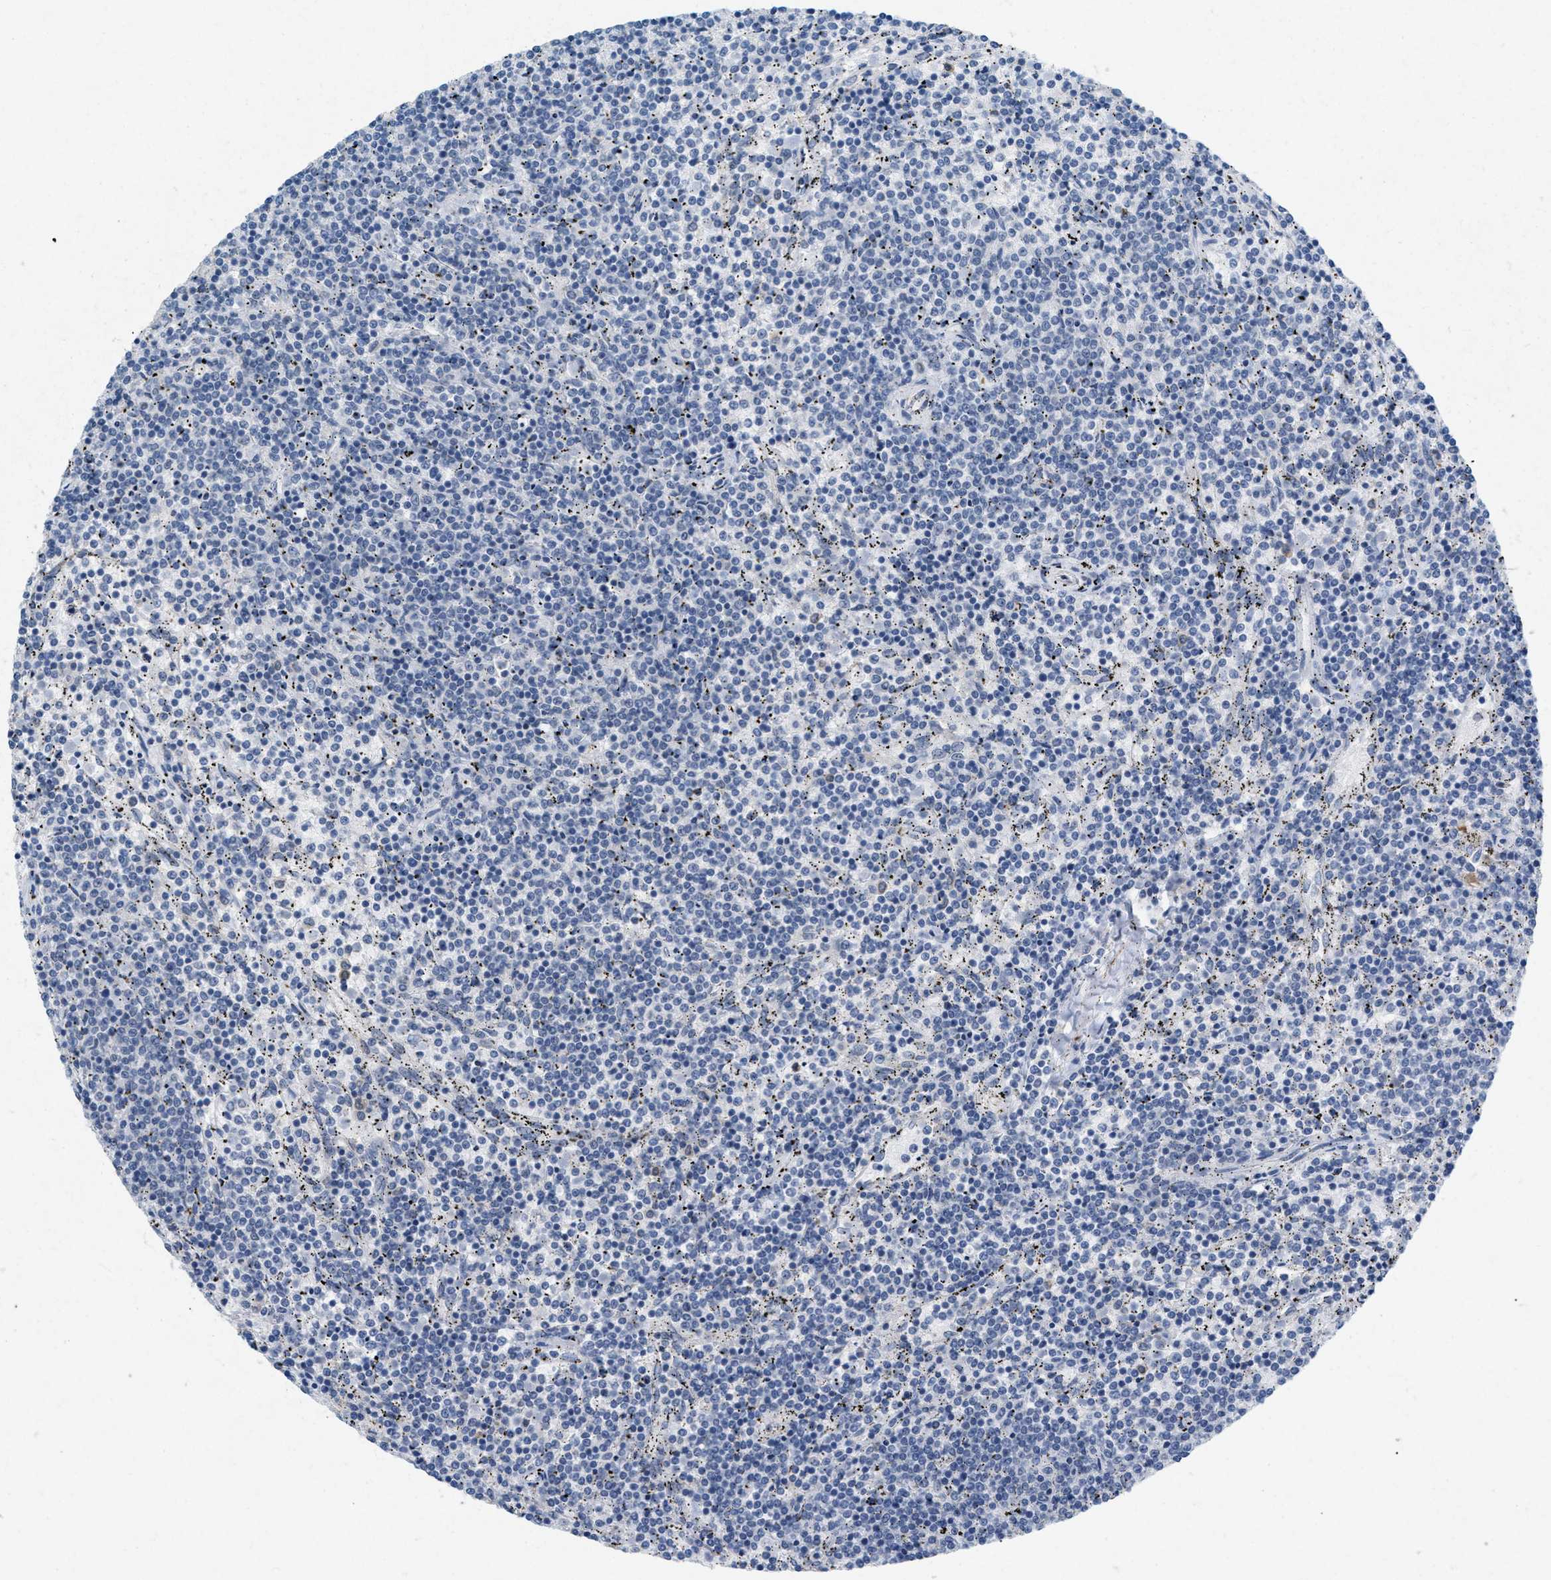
{"staining": {"intensity": "negative", "quantity": "none", "location": "none"}, "tissue": "lymphoma", "cell_type": "Tumor cells", "image_type": "cancer", "snomed": [{"axis": "morphology", "description": "Malignant lymphoma, non-Hodgkin's type, Low grade"}, {"axis": "topography", "description": "Spleen"}], "caption": "DAB (3,3'-diaminobenzidine) immunohistochemical staining of lymphoma reveals no significant expression in tumor cells.", "gene": "TASOR", "patient": {"sex": "female", "age": 50}}